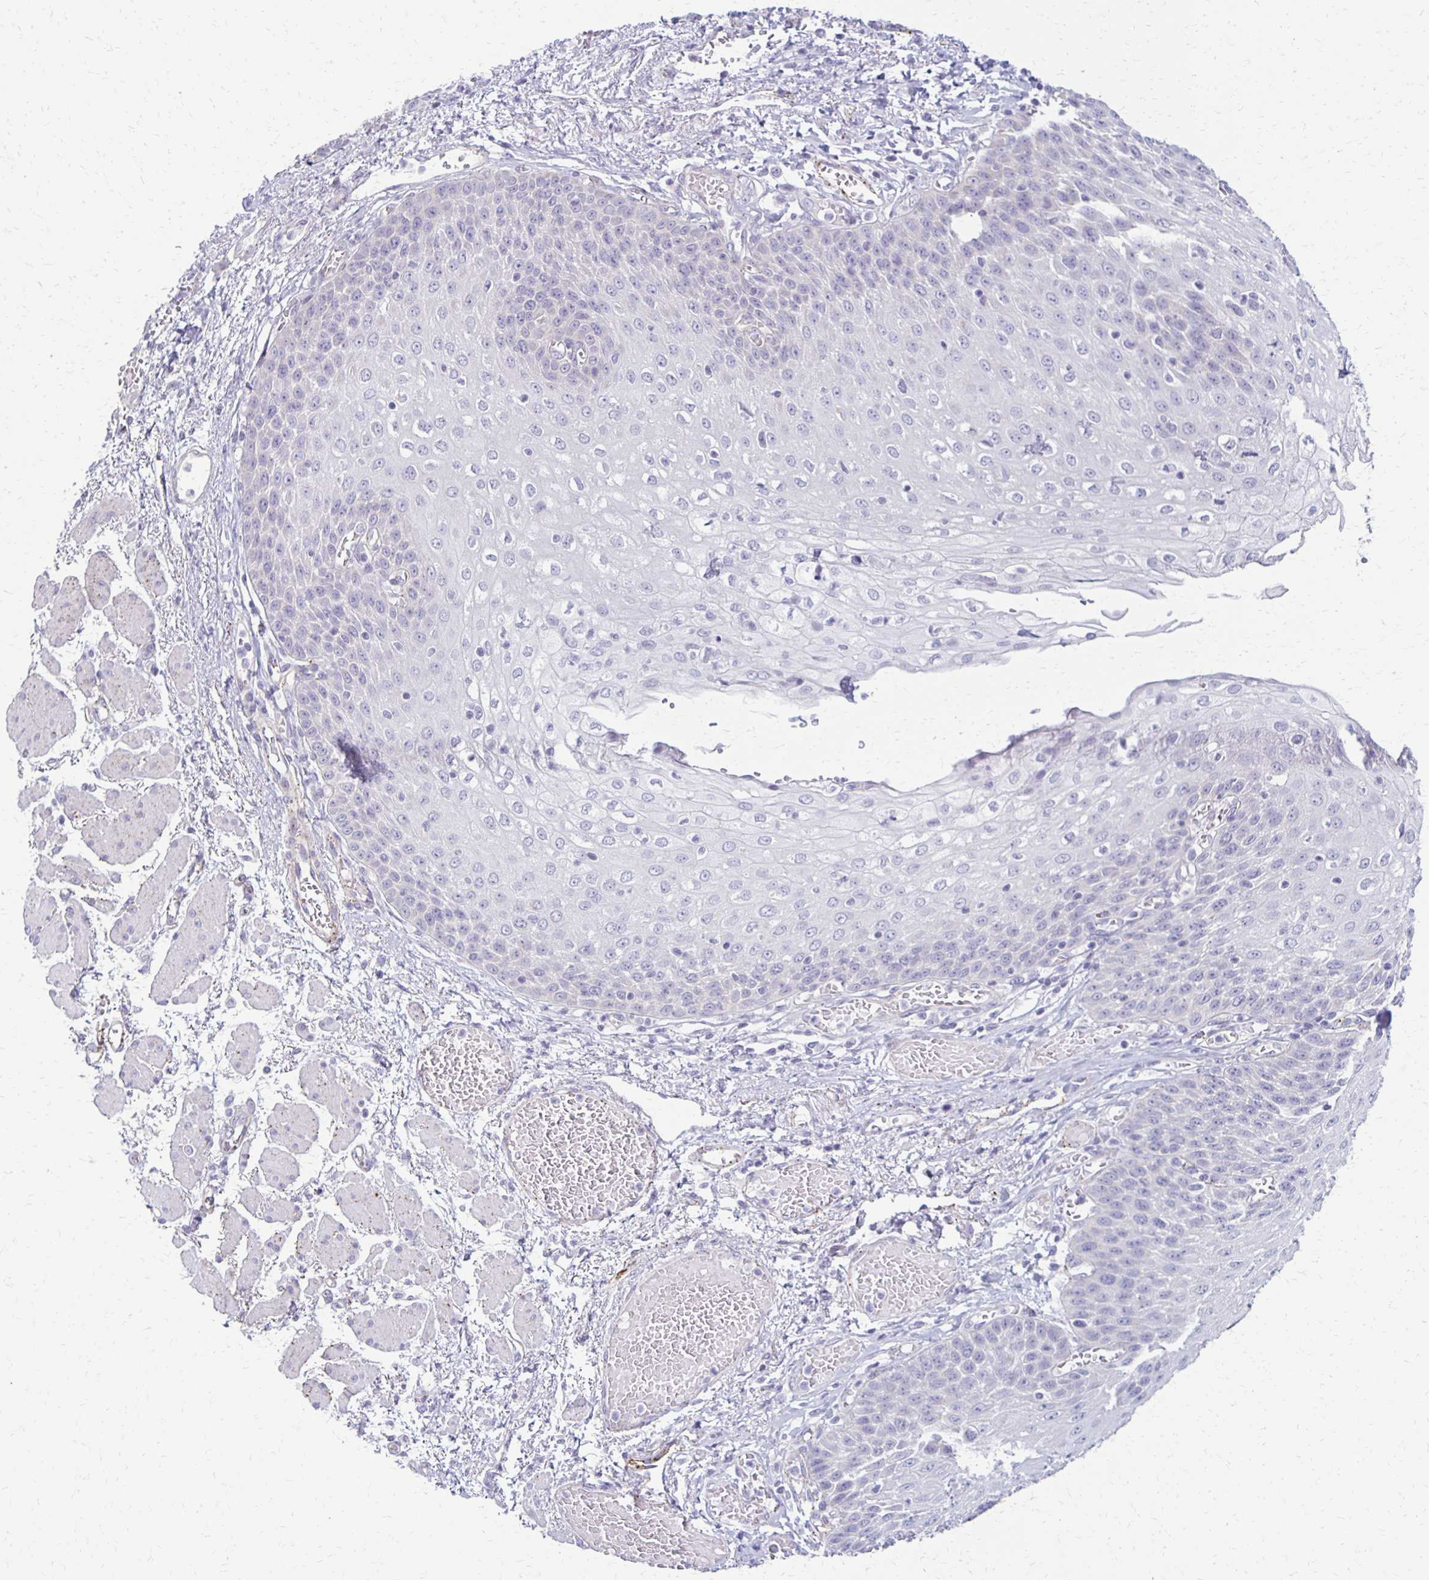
{"staining": {"intensity": "negative", "quantity": "none", "location": "none"}, "tissue": "esophagus", "cell_type": "Squamous epithelial cells", "image_type": "normal", "snomed": [{"axis": "morphology", "description": "Normal tissue, NOS"}, {"axis": "morphology", "description": "Adenocarcinoma, NOS"}, {"axis": "topography", "description": "Esophagus"}], "caption": "Human esophagus stained for a protein using immunohistochemistry (IHC) demonstrates no expression in squamous epithelial cells.", "gene": "RHOC", "patient": {"sex": "male", "age": 81}}